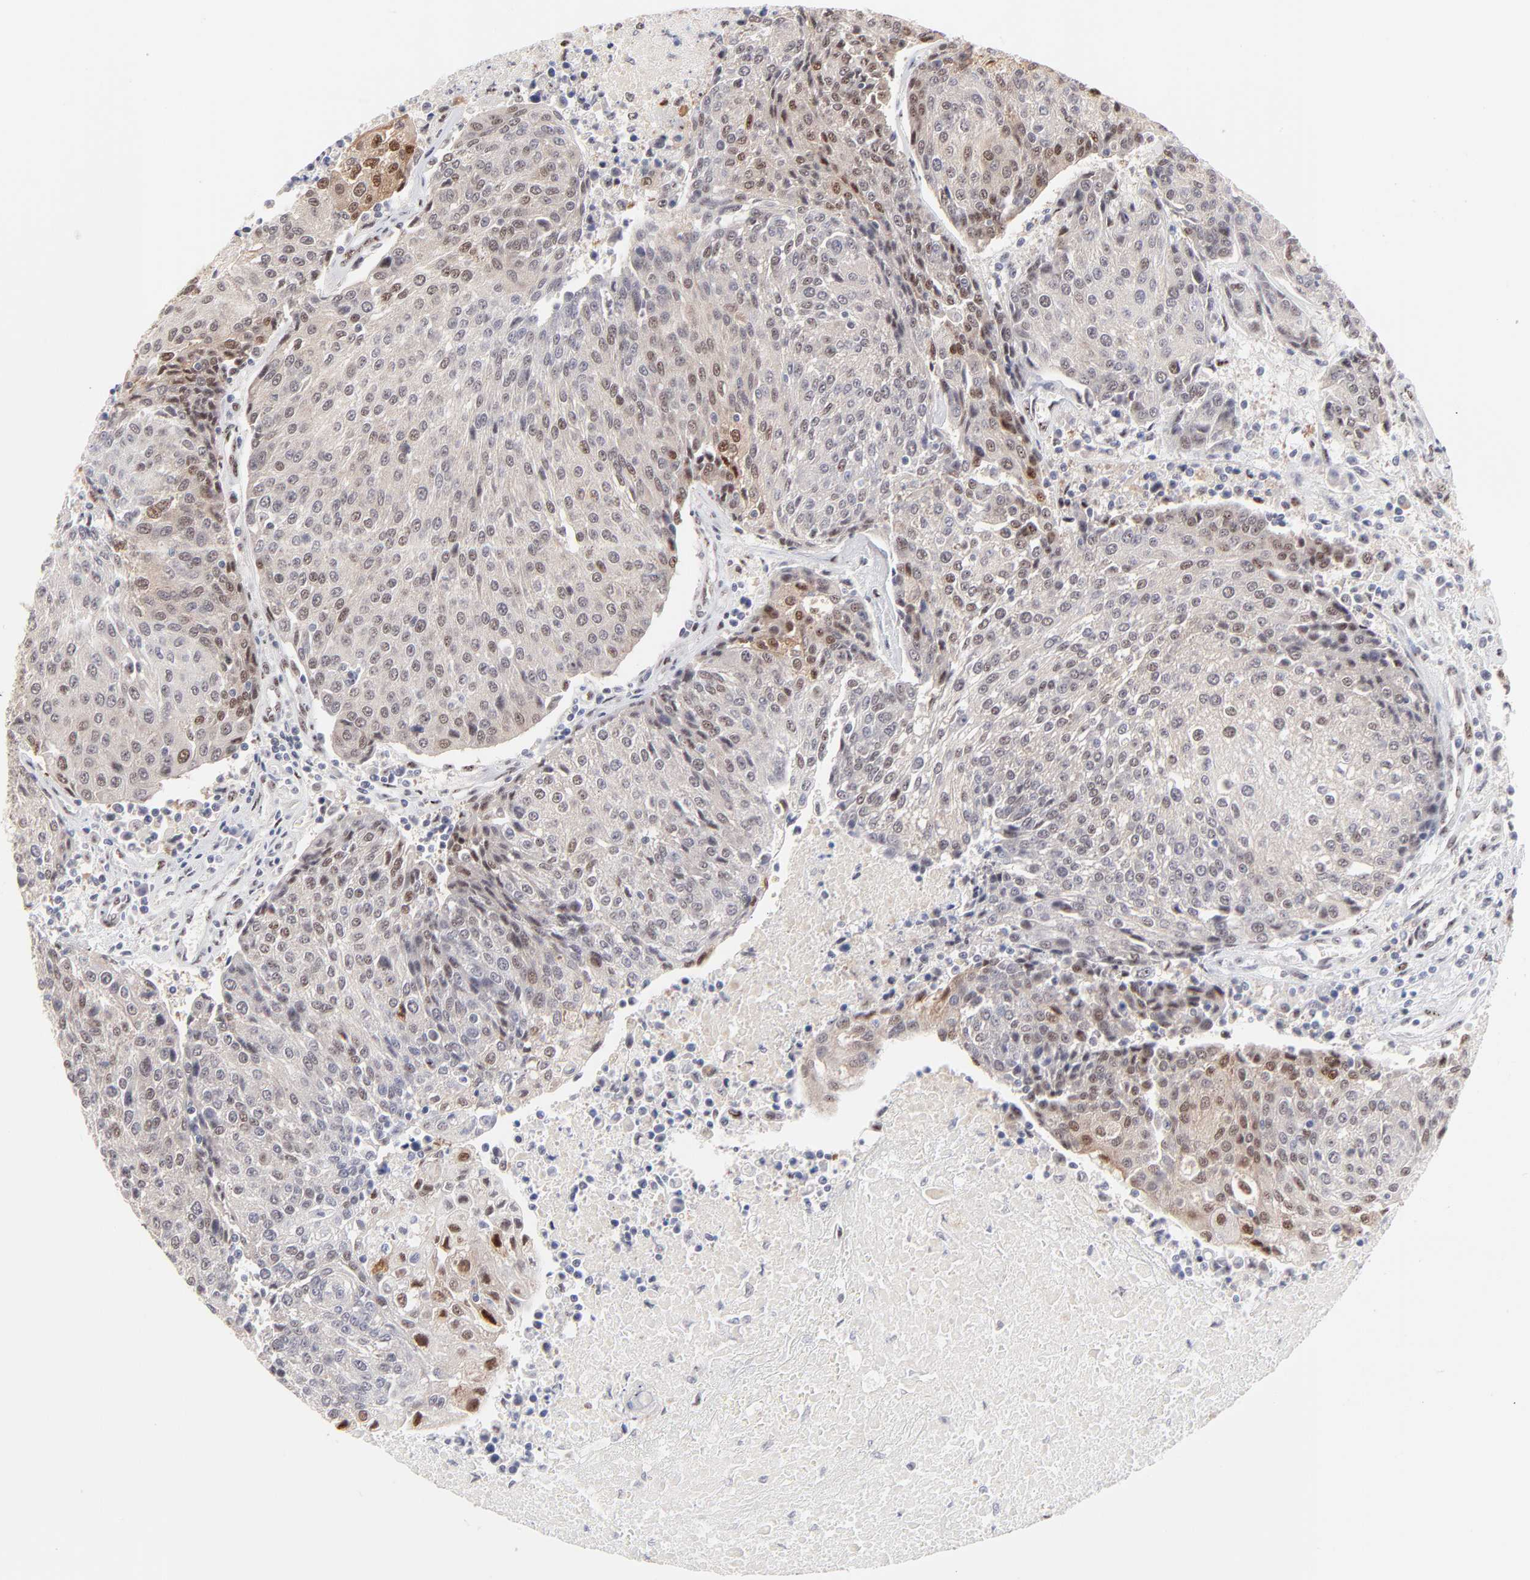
{"staining": {"intensity": "moderate", "quantity": "25%-75%", "location": "nuclear"}, "tissue": "urothelial cancer", "cell_type": "Tumor cells", "image_type": "cancer", "snomed": [{"axis": "morphology", "description": "Urothelial carcinoma, High grade"}, {"axis": "topography", "description": "Urinary bladder"}], "caption": "Immunohistochemical staining of urothelial cancer reveals medium levels of moderate nuclear staining in about 25%-75% of tumor cells.", "gene": "STAT3", "patient": {"sex": "female", "age": 85}}